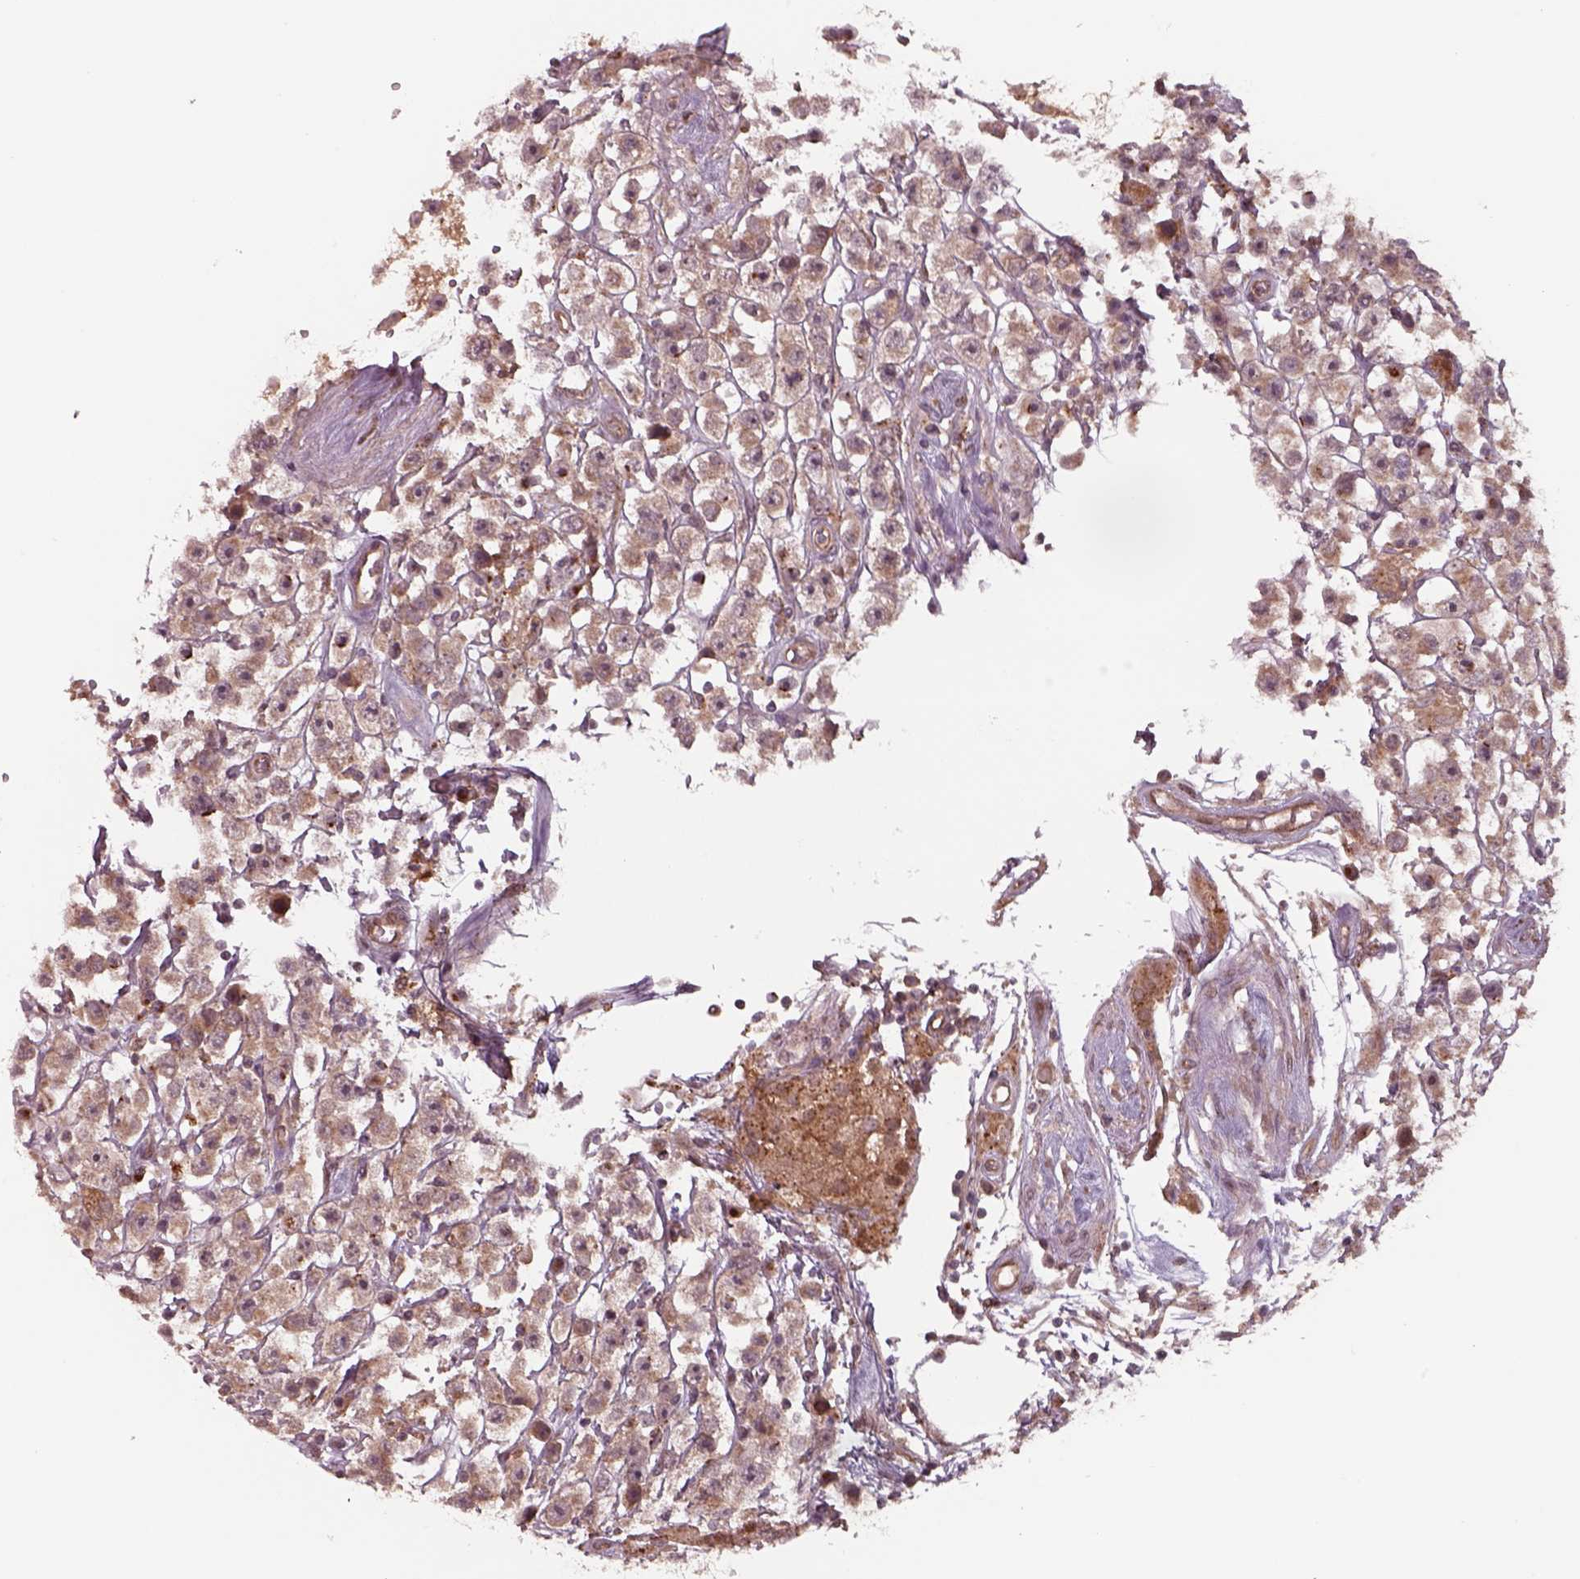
{"staining": {"intensity": "weak", "quantity": ">75%", "location": "cytoplasmic/membranous"}, "tissue": "testis cancer", "cell_type": "Tumor cells", "image_type": "cancer", "snomed": [{"axis": "morphology", "description": "Seminoma, NOS"}, {"axis": "topography", "description": "Testis"}], "caption": "Immunohistochemical staining of human testis cancer reveals weak cytoplasmic/membranous protein expression in approximately >75% of tumor cells. The staining was performed using DAB (3,3'-diaminobenzidine) to visualize the protein expression in brown, while the nuclei were stained in blue with hematoxylin (Magnification: 20x).", "gene": "CHMP3", "patient": {"sex": "male", "age": 45}}